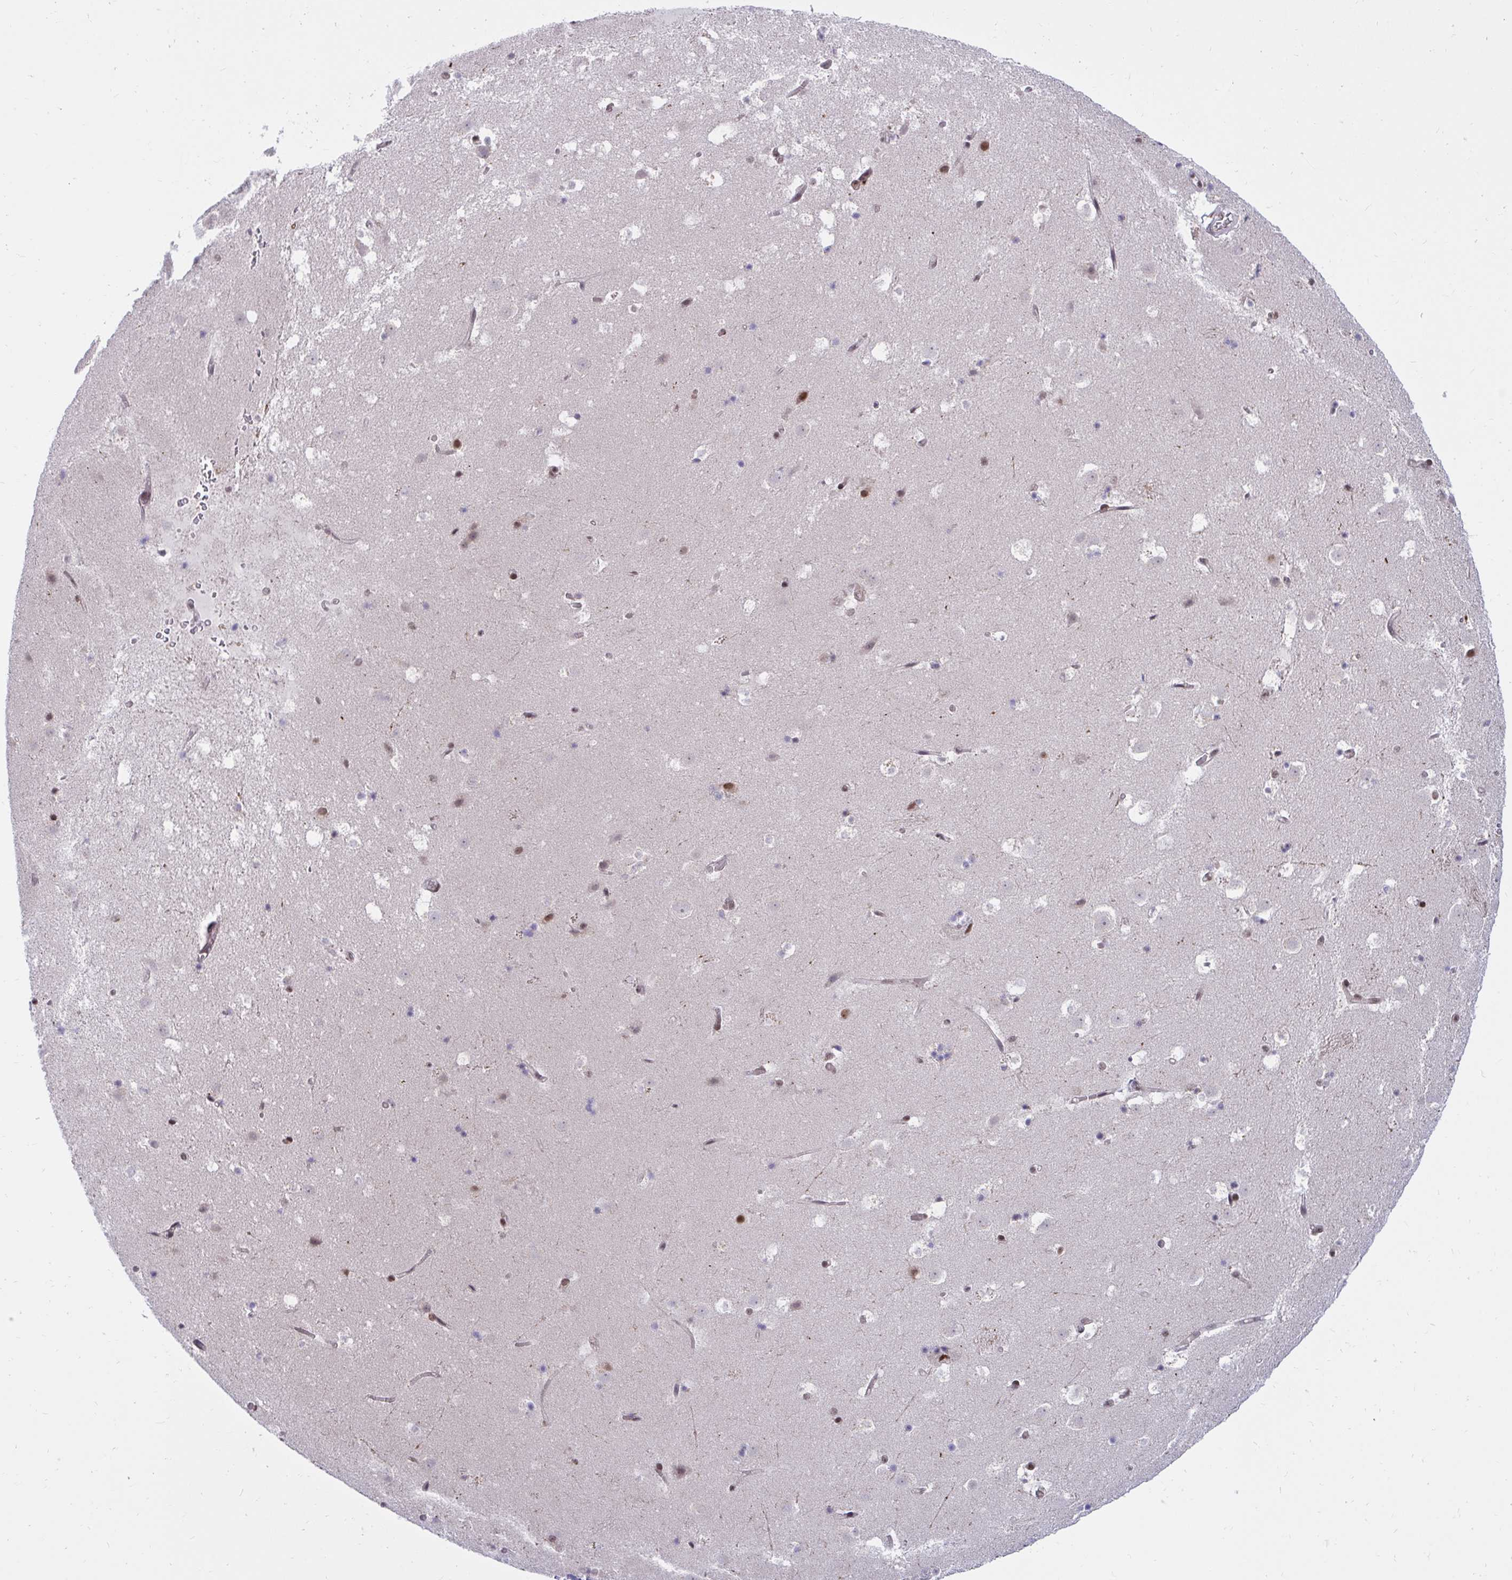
{"staining": {"intensity": "weak", "quantity": "<25%", "location": "nuclear"}, "tissue": "caudate", "cell_type": "Glial cells", "image_type": "normal", "snomed": [{"axis": "morphology", "description": "Normal tissue, NOS"}, {"axis": "topography", "description": "Lateral ventricle wall"}], "caption": "High power microscopy histopathology image of an immunohistochemistry micrograph of unremarkable caudate, revealing no significant positivity in glial cells.", "gene": "PHF10", "patient": {"sex": "male", "age": 37}}